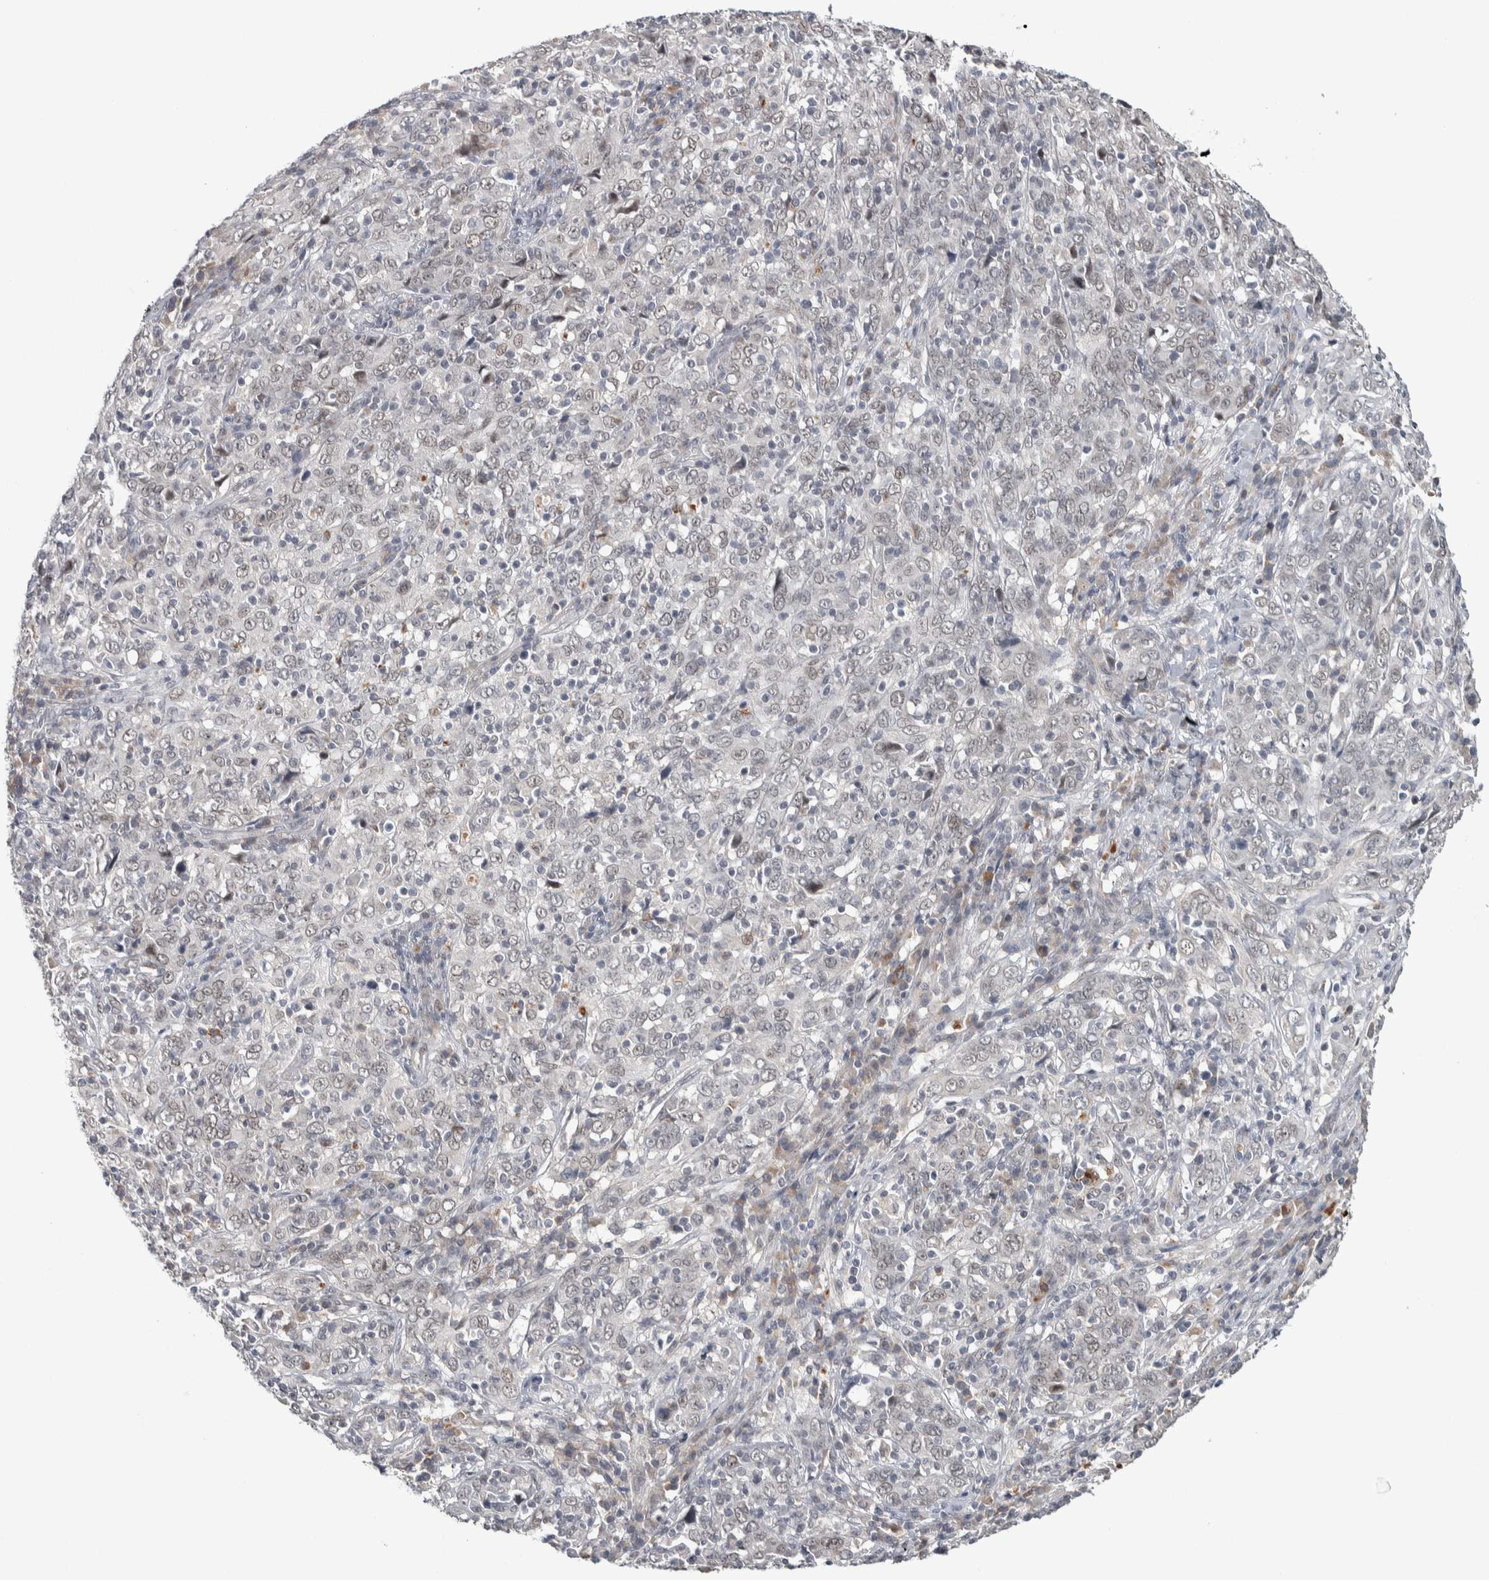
{"staining": {"intensity": "weak", "quantity": ">75%", "location": "nuclear"}, "tissue": "cervical cancer", "cell_type": "Tumor cells", "image_type": "cancer", "snomed": [{"axis": "morphology", "description": "Squamous cell carcinoma, NOS"}, {"axis": "topography", "description": "Cervix"}], "caption": "Immunohistochemical staining of cervical cancer exhibits weak nuclear protein staining in approximately >75% of tumor cells.", "gene": "ASPN", "patient": {"sex": "female", "age": 46}}